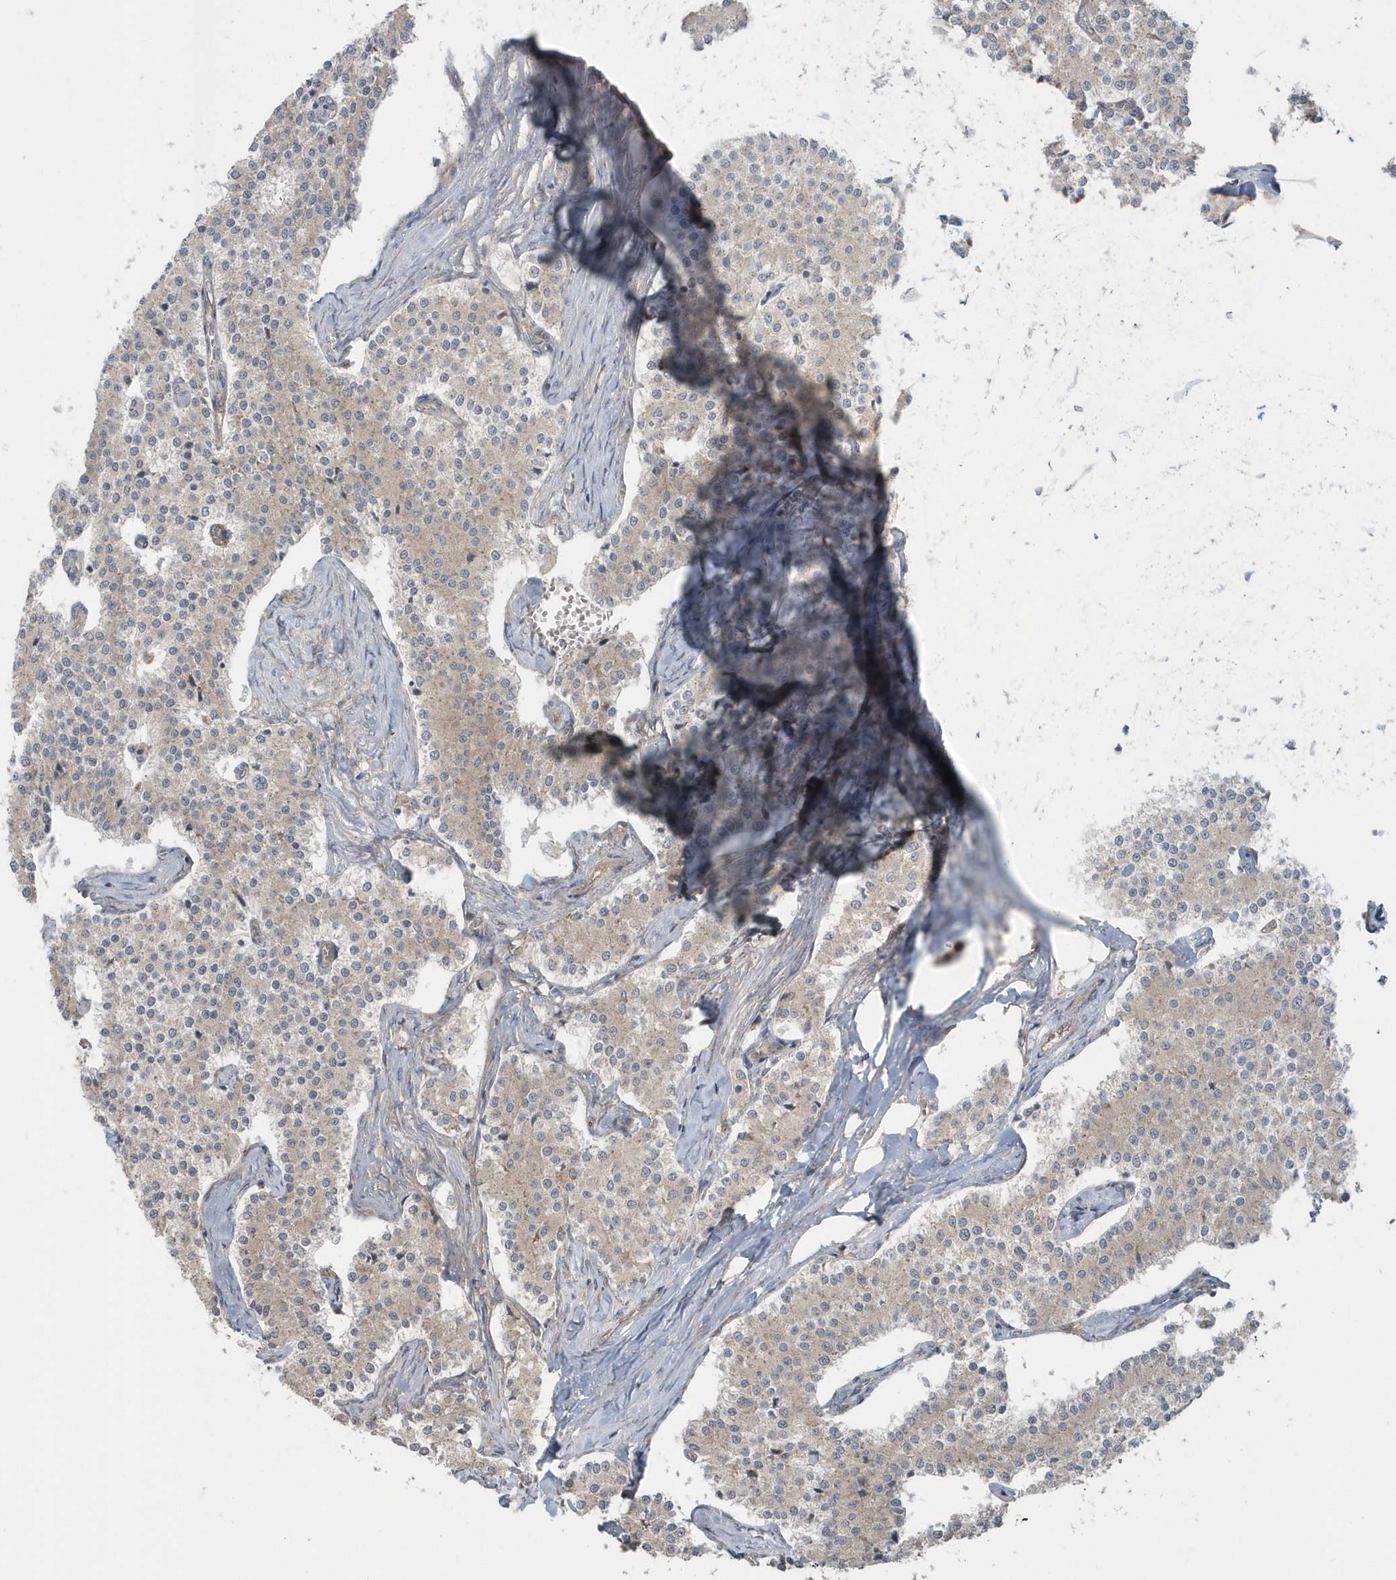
{"staining": {"intensity": "negative", "quantity": "none", "location": "none"}, "tissue": "carcinoid", "cell_type": "Tumor cells", "image_type": "cancer", "snomed": [{"axis": "morphology", "description": "Carcinoid, malignant, NOS"}, {"axis": "topography", "description": "Colon"}], "caption": "Protein analysis of carcinoid demonstrates no significant expression in tumor cells.", "gene": "STIM2", "patient": {"sex": "female", "age": 52}}